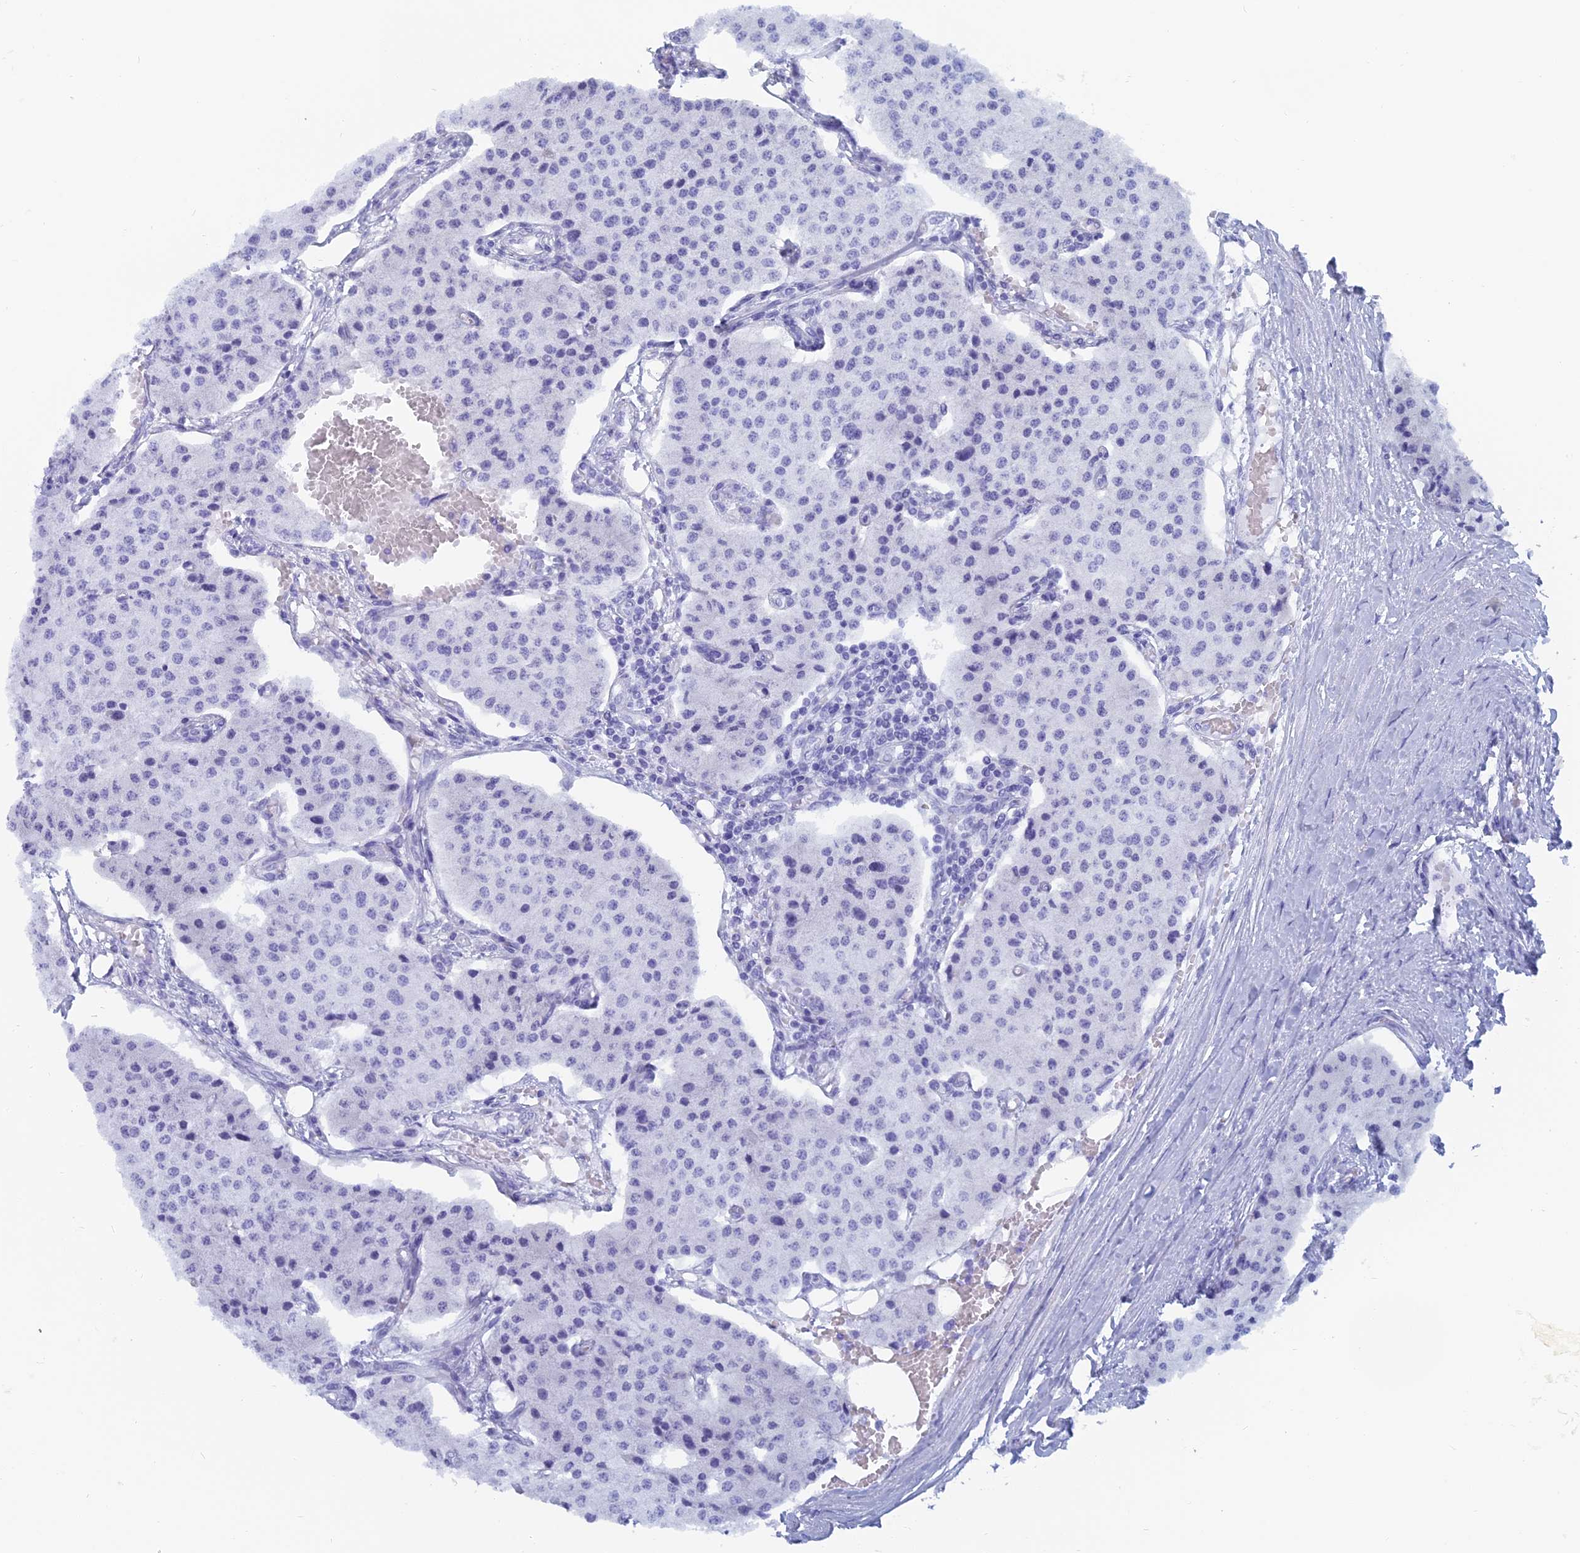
{"staining": {"intensity": "negative", "quantity": "none", "location": "none"}, "tissue": "carcinoid", "cell_type": "Tumor cells", "image_type": "cancer", "snomed": [{"axis": "morphology", "description": "Carcinoid, malignant, NOS"}, {"axis": "topography", "description": "Colon"}], "caption": "This histopathology image is of carcinoid stained with immunohistochemistry (IHC) to label a protein in brown with the nuclei are counter-stained blue. There is no expression in tumor cells.", "gene": "CAPS", "patient": {"sex": "female", "age": 52}}